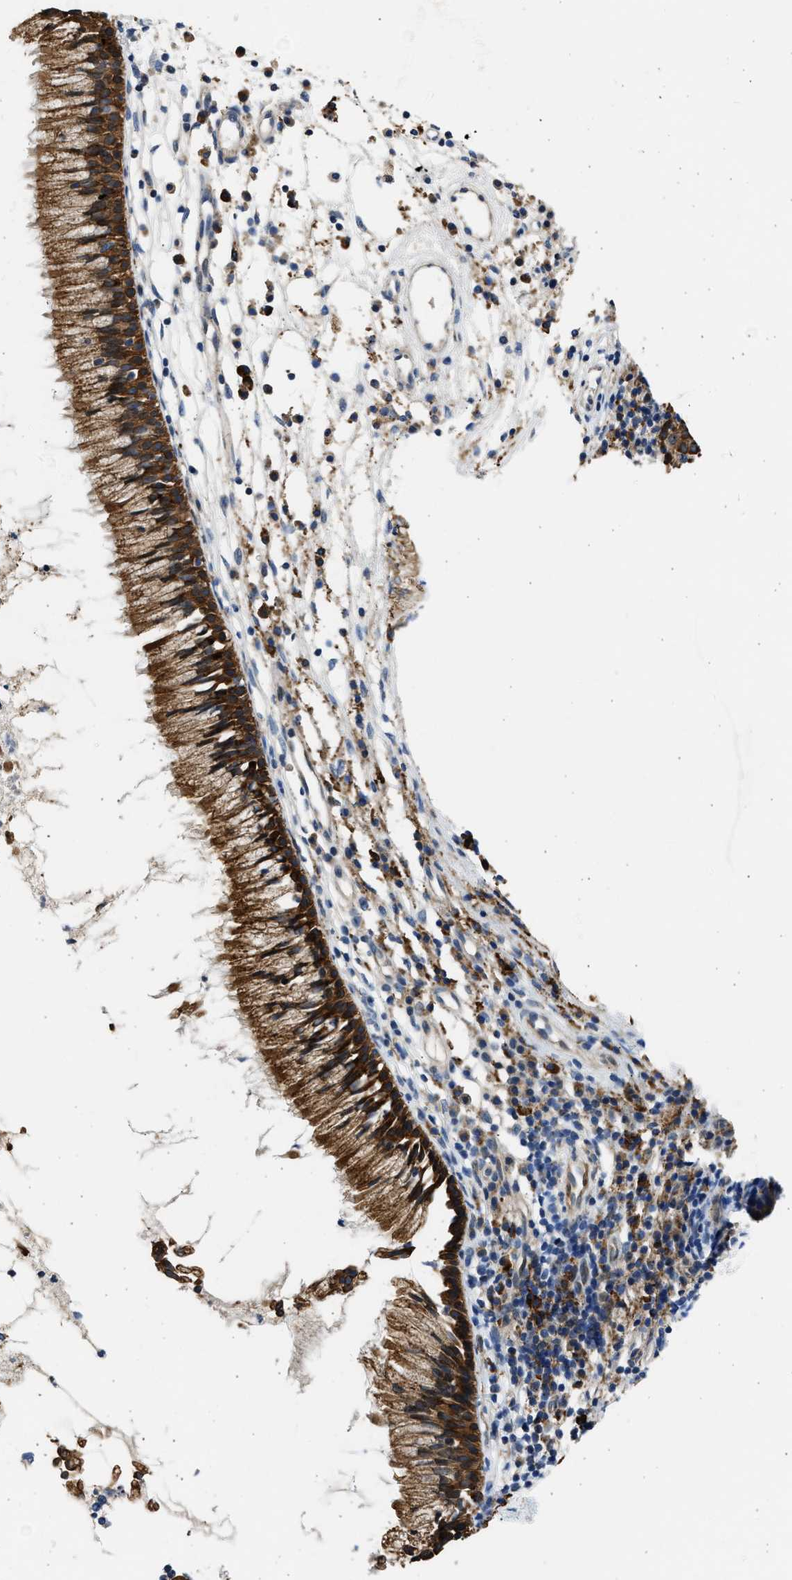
{"staining": {"intensity": "strong", "quantity": ">75%", "location": "cytoplasmic/membranous"}, "tissue": "nasopharynx", "cell_type": "Respiratory epithelial cells", "image_type": "normal", "snomed": [{"axis": "morphology", "description": "Normal tissue, NOS"}, {"axis": "topography", "description": "Nasopharynx"}], "caption": "Nasopharynx stained for a protein (brown) displays strong cytoplasmic/membranous positive positivity in about >75% of respiratory epithelial cells.", "gene": "PLD2", "patient": {"sex": "male", "age": 21}}